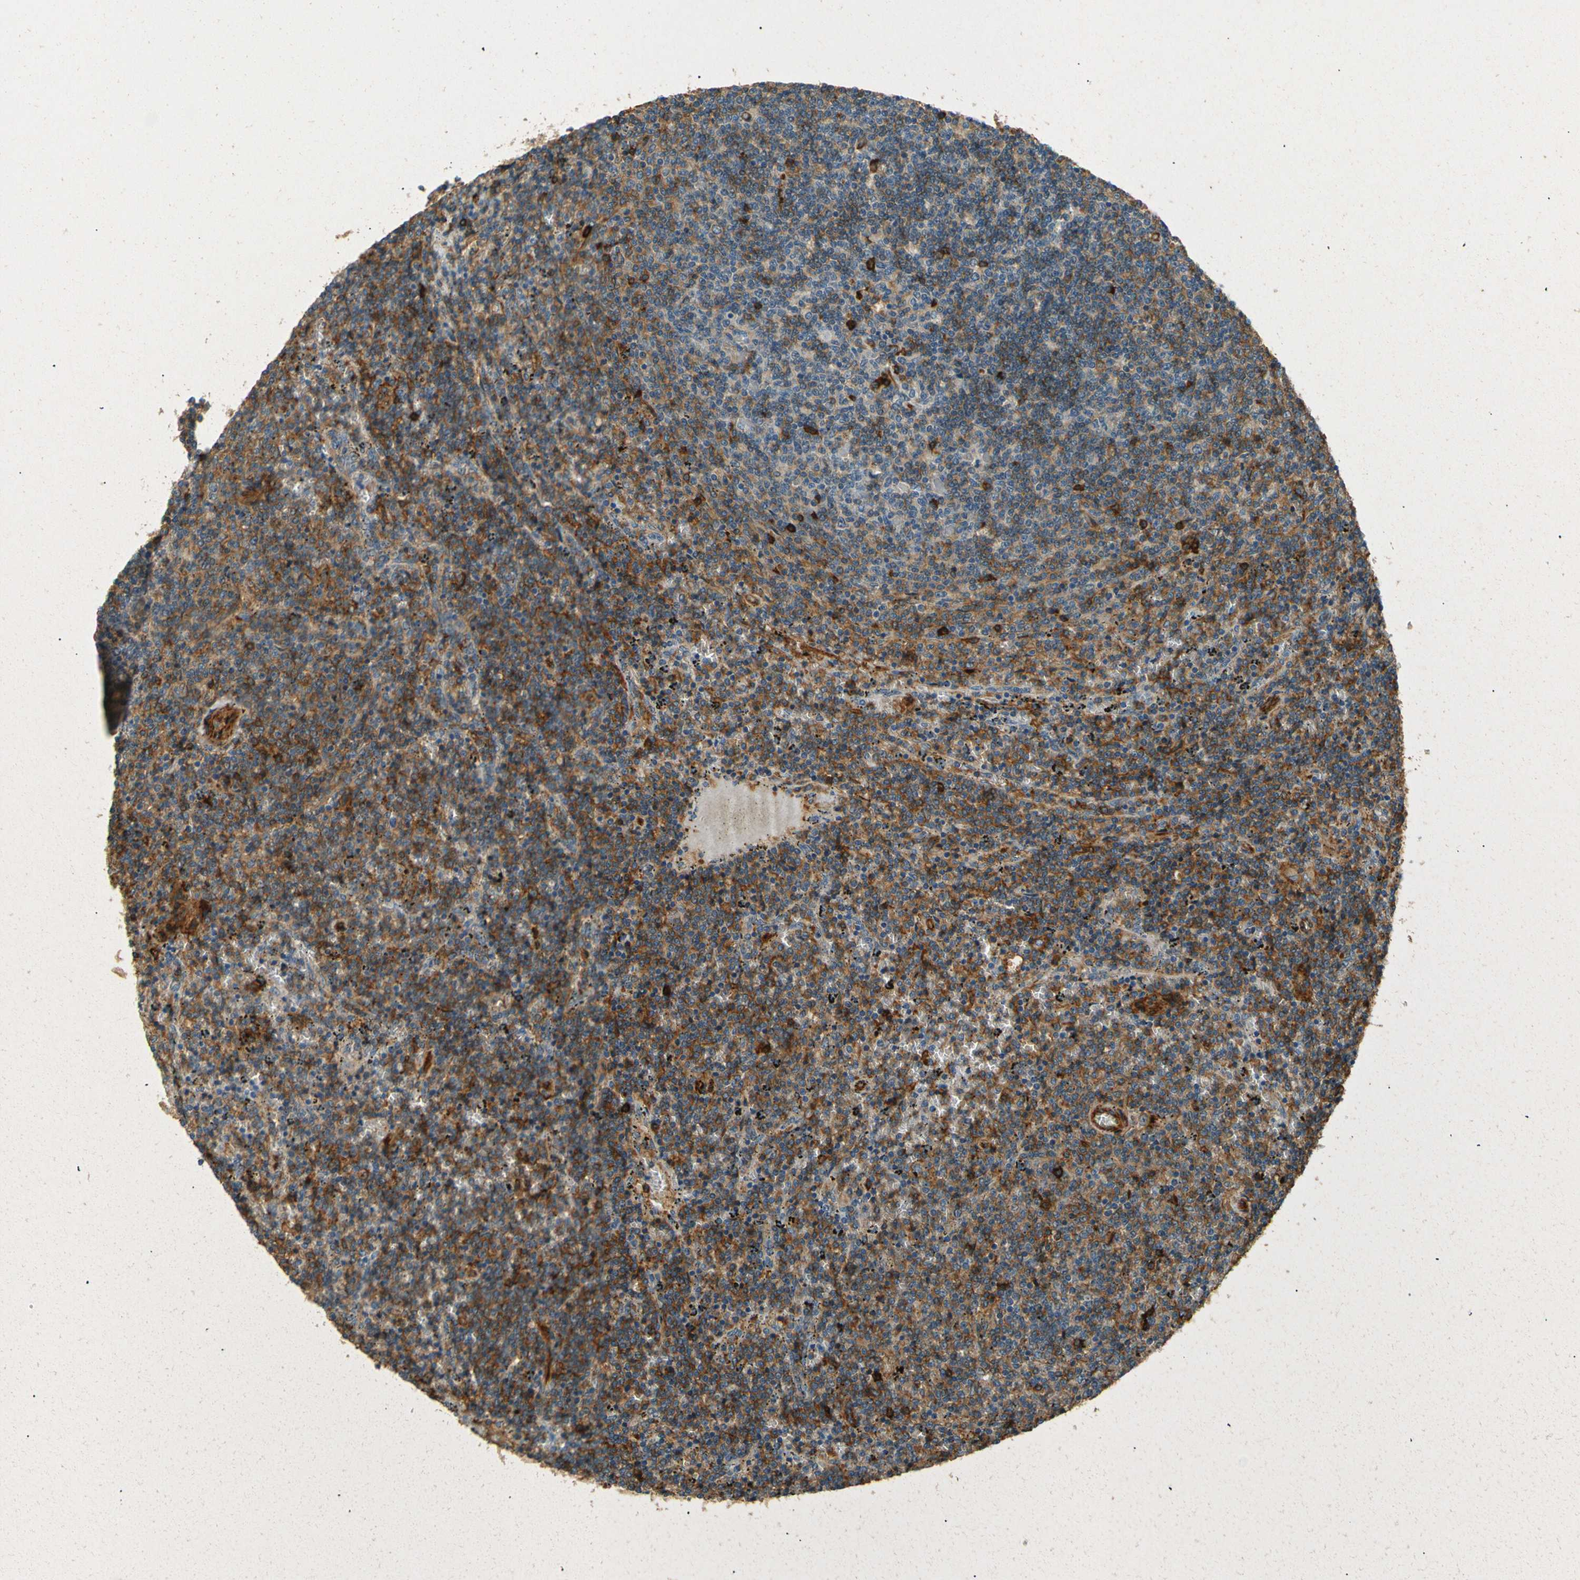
{"staining": {"intensity": "moderate", "quantity": "<25%", "location": "cytoplasmic/membranous"}, "tissue": "lymphoma", "cell_type": "Tumor cells", "image_type": "cancer", "snomed": [{"axis": "morphology", "description": "Malignant lymphoma, non-Hodgkin's type, Low grade"}, {"axis": "topography", "description": "Spleen"}], "caption": "Protein staining exhibits moderate cytoplasmic/membranous positivity in about <25% of tumor cells in malignant lymphoma, non-Hodgkin's type (low-grade).", "gene": "ENTPD1", "patient": {"sex": "female", "age": 50}}